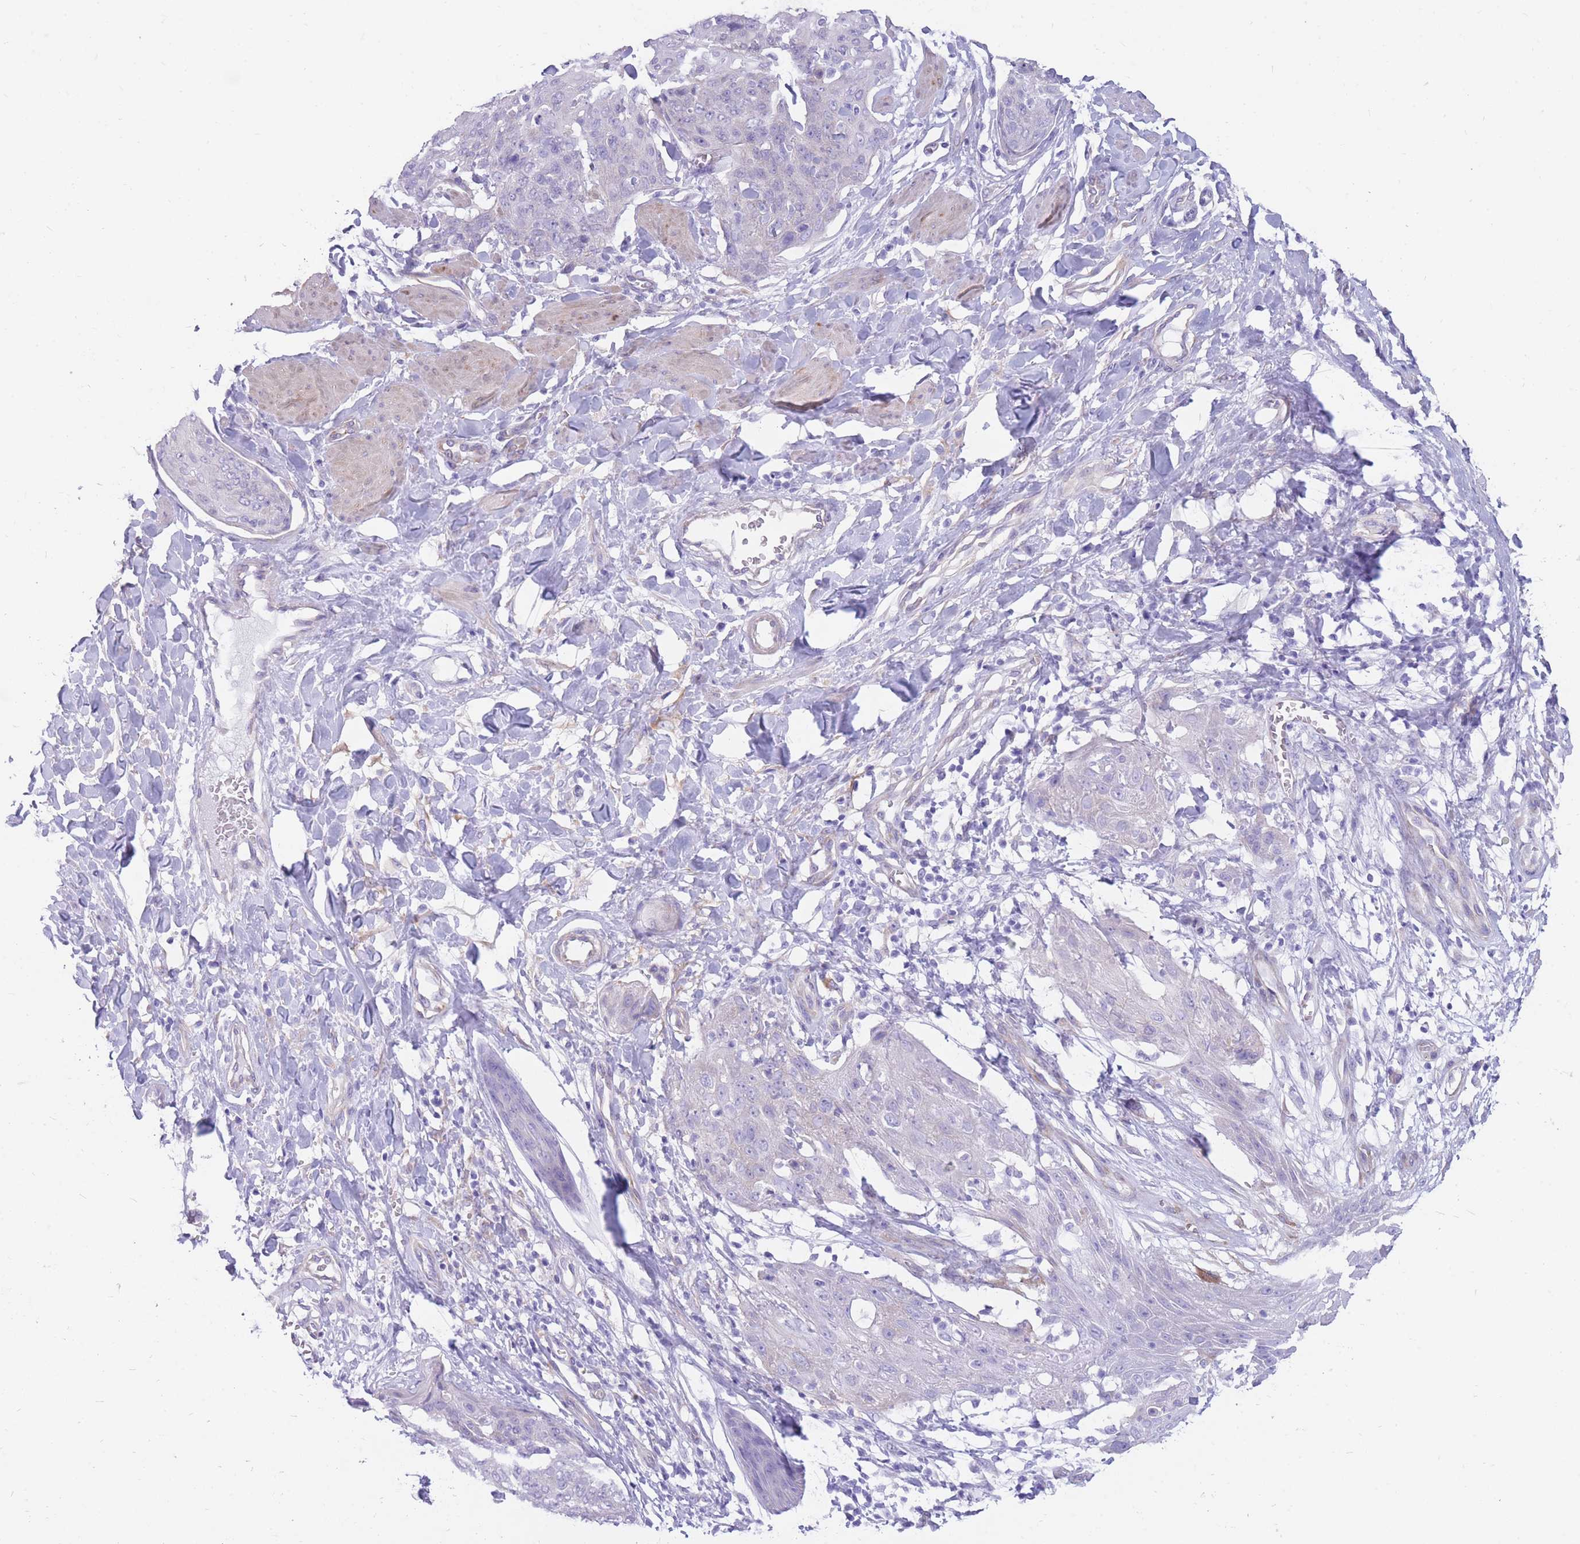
{"staining": {"intensity": "negative", "quantity": "none", "location": "none"}, "tissue": "skin cancer", "cell_type": "Tumor cells", "image_type": "cancer", "snomed": [{"axis": "morphology", "description": "Squamous cell carcinoma, NOS"}, {"axis": "topography", "description": "Skin"}, {"axis": "topography", "description": "Vulva"}], "caption": "Skin squamous cell carcinoma stained for a protein using immunohistochemistry (IHC) demonstrates no staining tumor cells.", "gene": "MTSS2", "patient": {"sex": "female", "age": 85}}